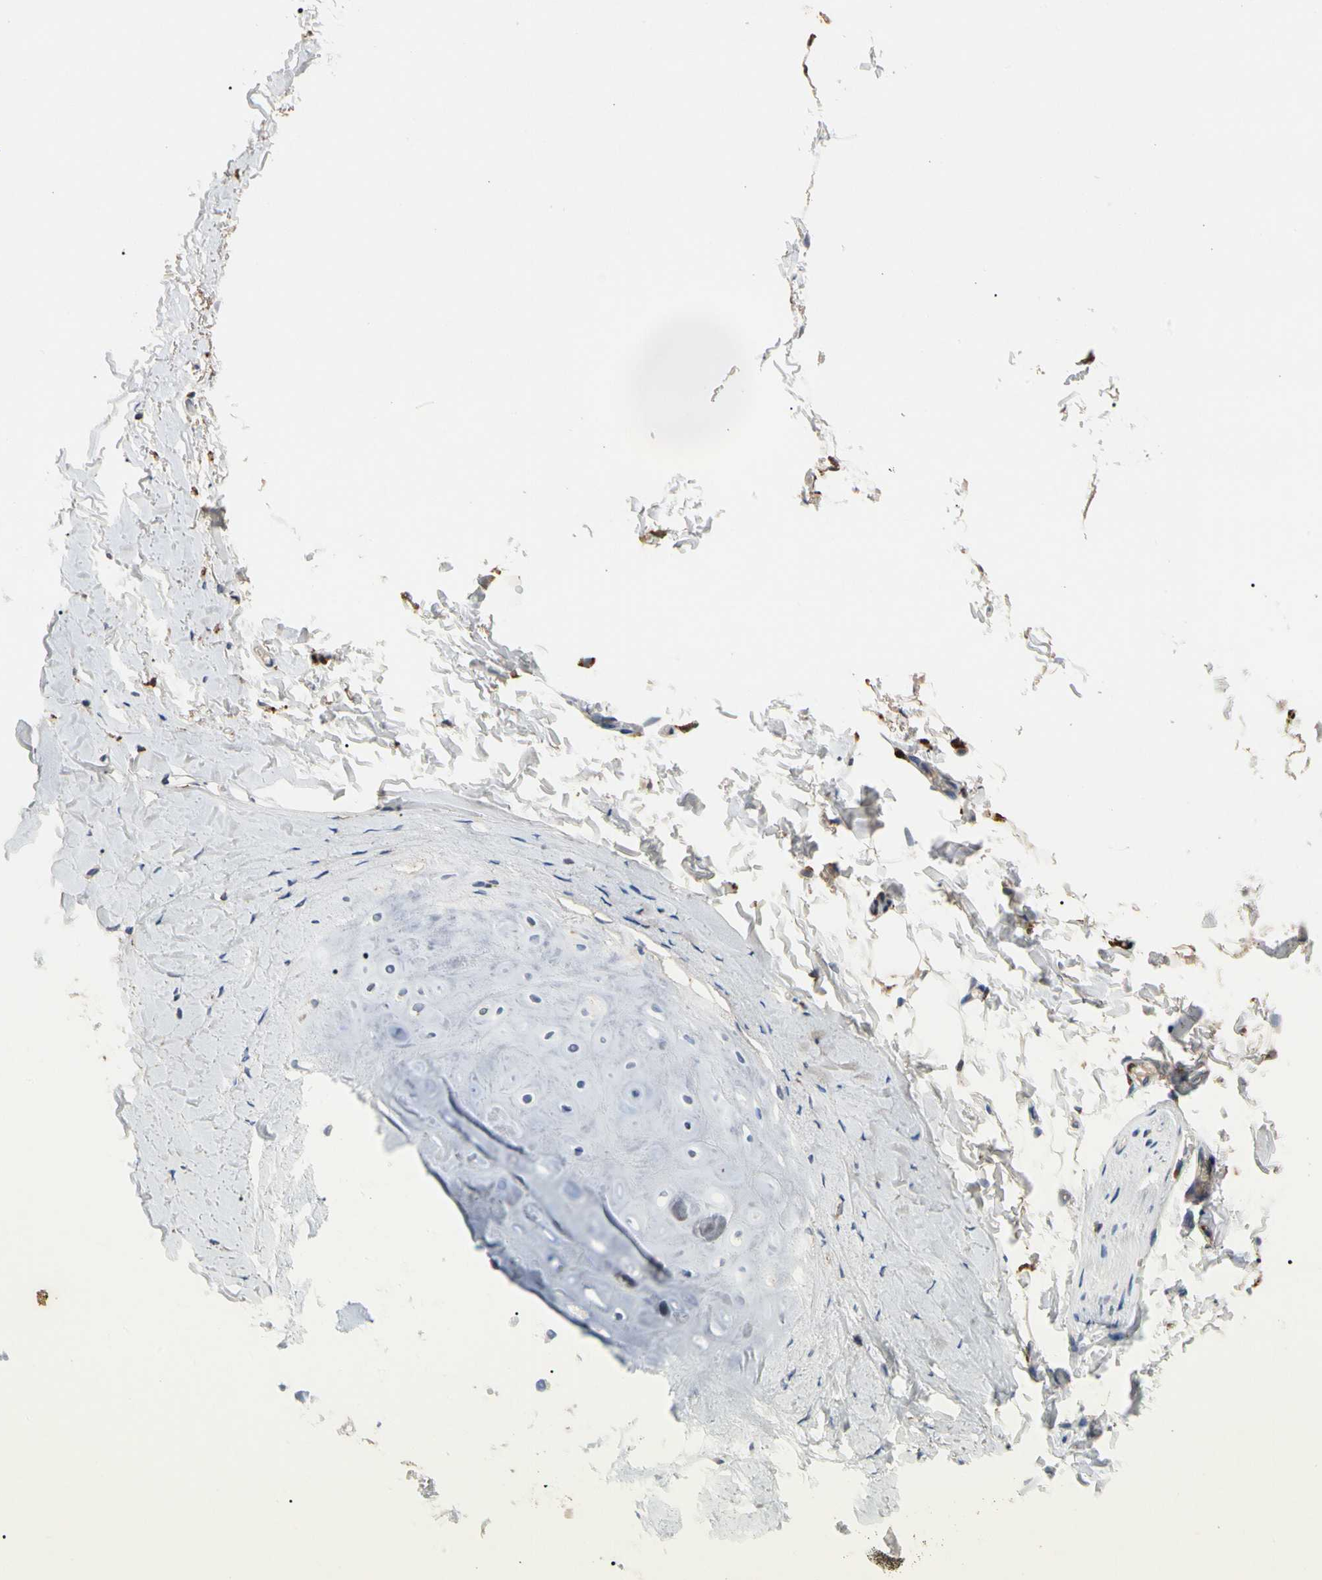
{"staining": {"intensity": "negative", "quantity": "none", "location": "none"}, "tissue": "adipose tissue", "cell_type": "Adipocytes", "image_type": "normal", "snomed": [{"axis": "morphology", "description": "Normal tissue, NOS"}, {"axis": "topography", "description": "Cartilage tissue"}, {"axis": "topography", "description": "Bronchus"}], "caption": "IHC photomicrograph of unremarkable adipose tissue: adipose tissue stained with DAB (3,3'-diaminobenzidine) reveals no significant protein positivity in adipocytes.", "gene": "ADA2", "patient": {"sex": "female", "age": 73}}